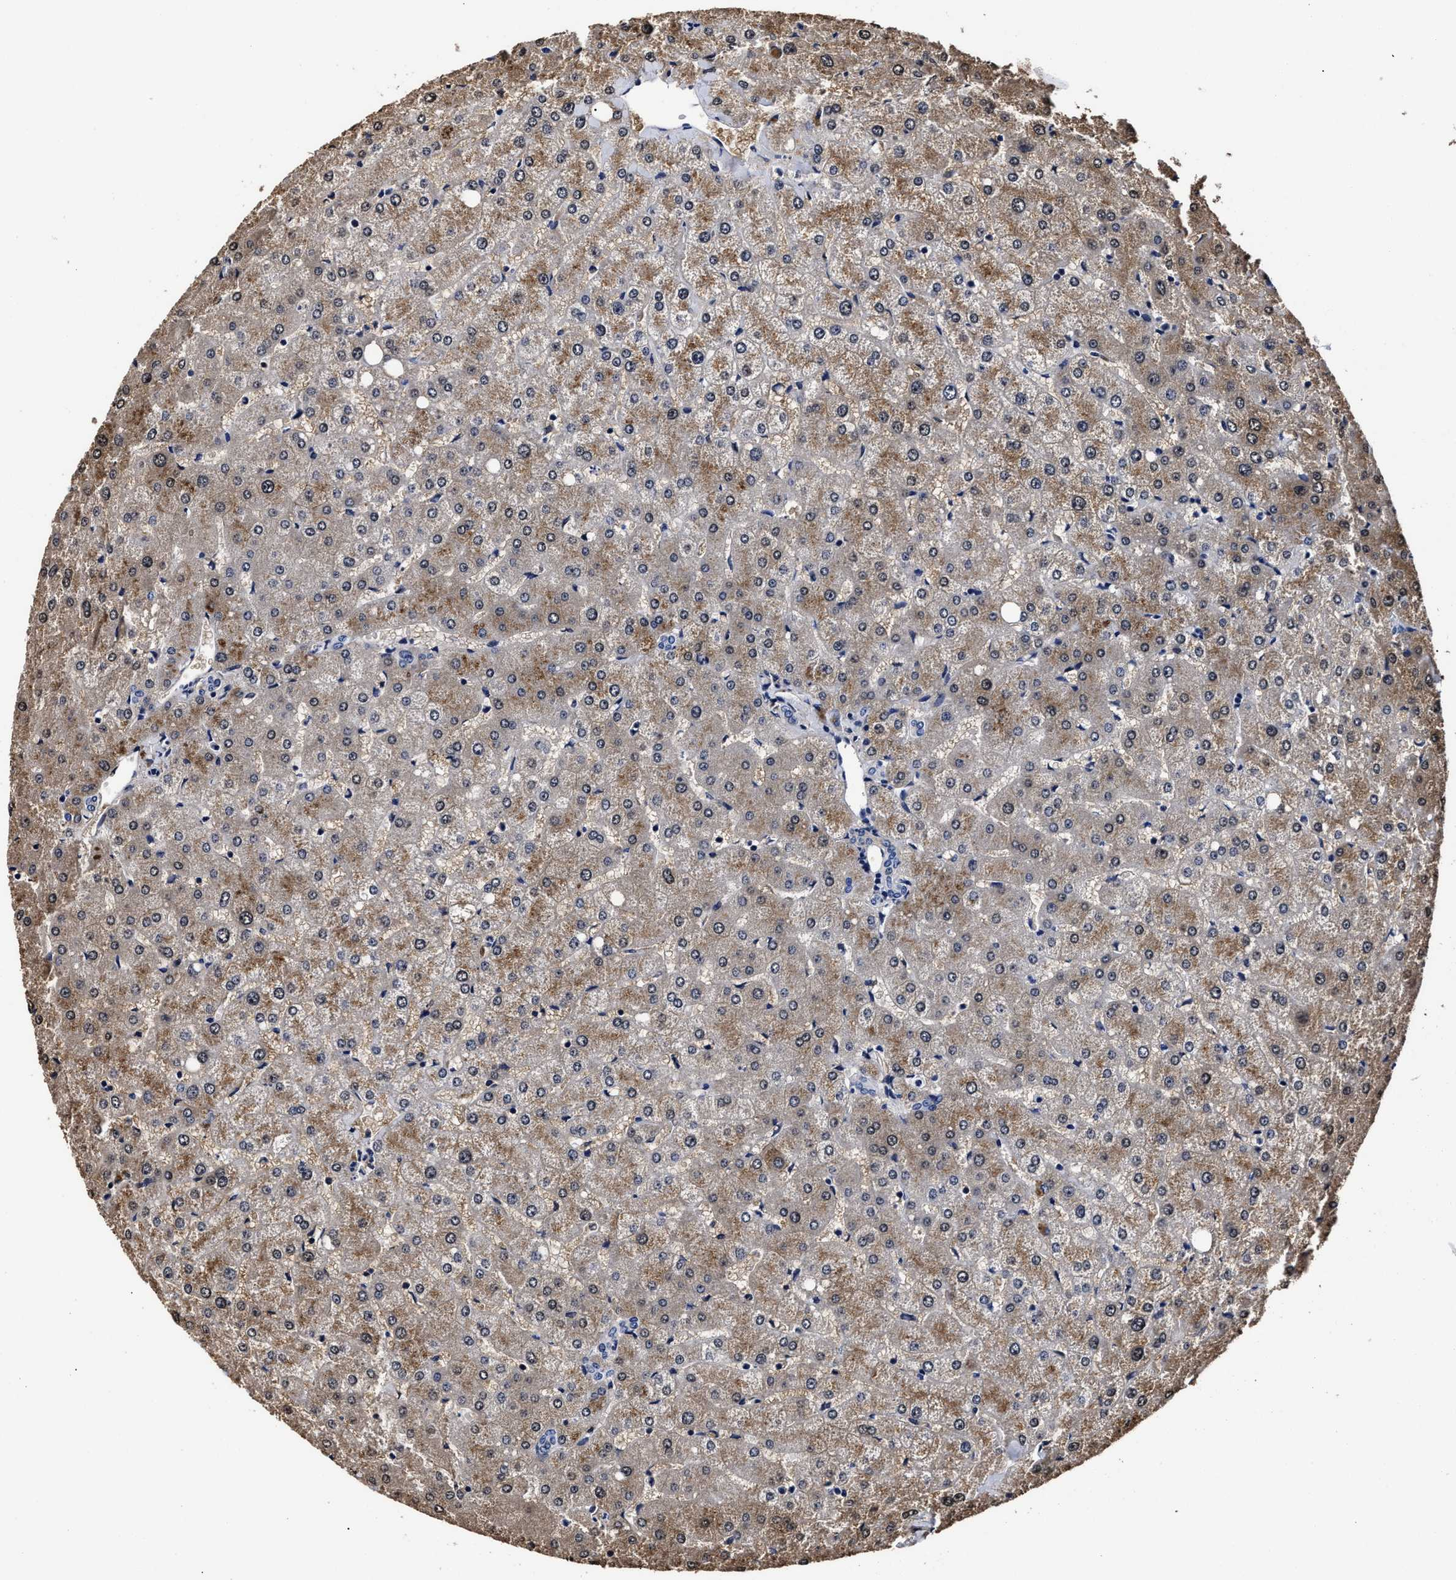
{"staining": {"intensity": "negative", "quantity": "none", "location": "none"}, "tissue": "liver", "cell_type": "Cholangiocytes", "image_type": "normal", "snomed": [{"axis": "morphology", "description": "Normal tissue, NOS"}, {"axis": "topography", "description": "Liver"}], "caption": "The image demonstrates no significant staining in cholangiocytes of liver. The staining is performed using DAB brown chromogen with nuclei counter-stained in using hematoxylin.", "gene": "OLFML2A", "patient": {"sex": "female", "age": 54}}